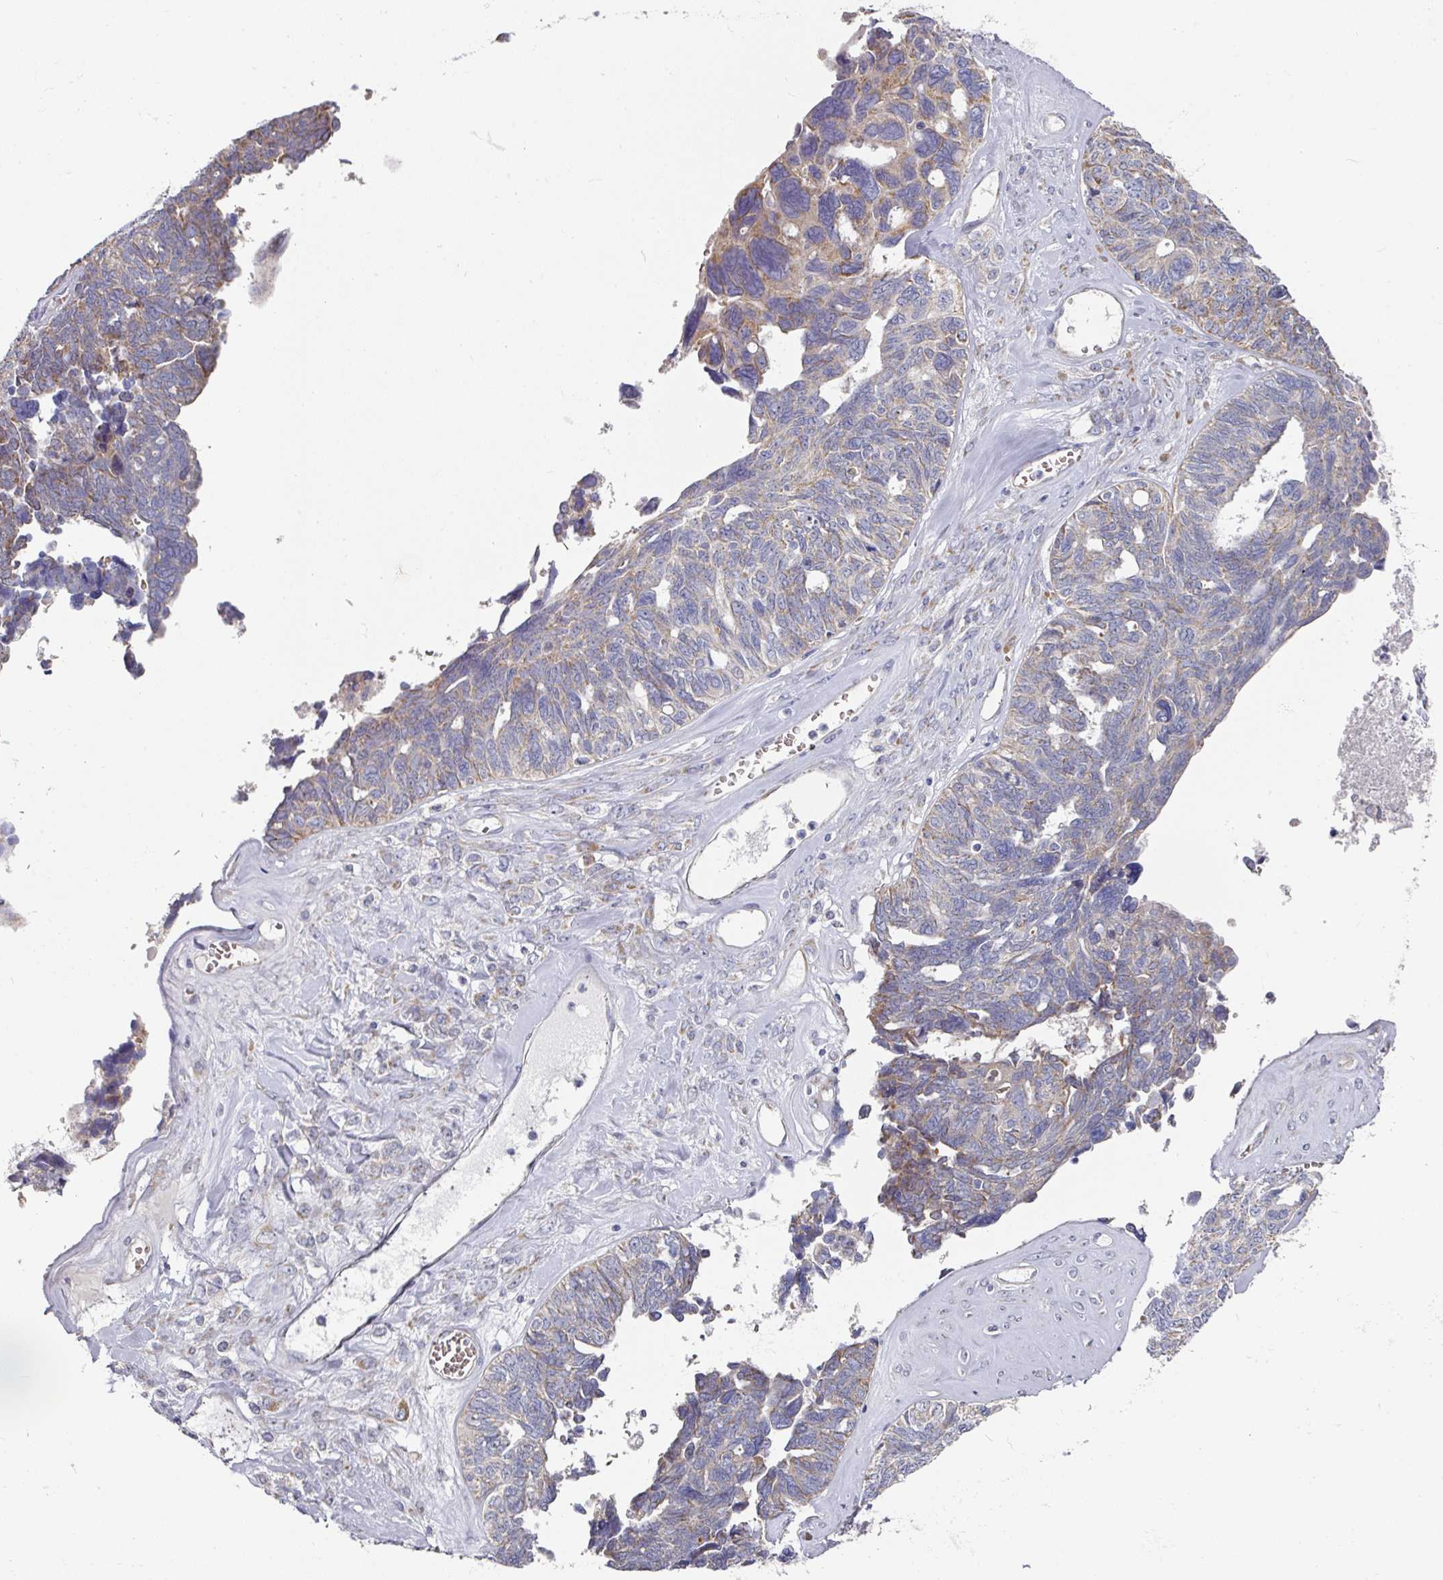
{"staining": {"intensity": "moderate", "quantity": "<25%", "location": "cytoplasmic/membranous"}, "tissue": "ovarian cancer", "cell_type": "Tumor cells", "image_type": "cancer", "snomed": [{"axis": "morphology", "description": "Cystadenocarcinoma, serous, NOS"}, {"axis": "topography", "description": "Ovary"}], "caption": "Moderate cytoplasmic/membranous positivity is present in about <25% of tumor cells in ovarian cancer (serous cystadenocarcinoma). Using DAB (brown) and hematoxylin (blue) stains, captured at high magnification using brightfield microscopy.", "gene": "PYROXD2", "patient": {"sex": "female", "age": 79}}